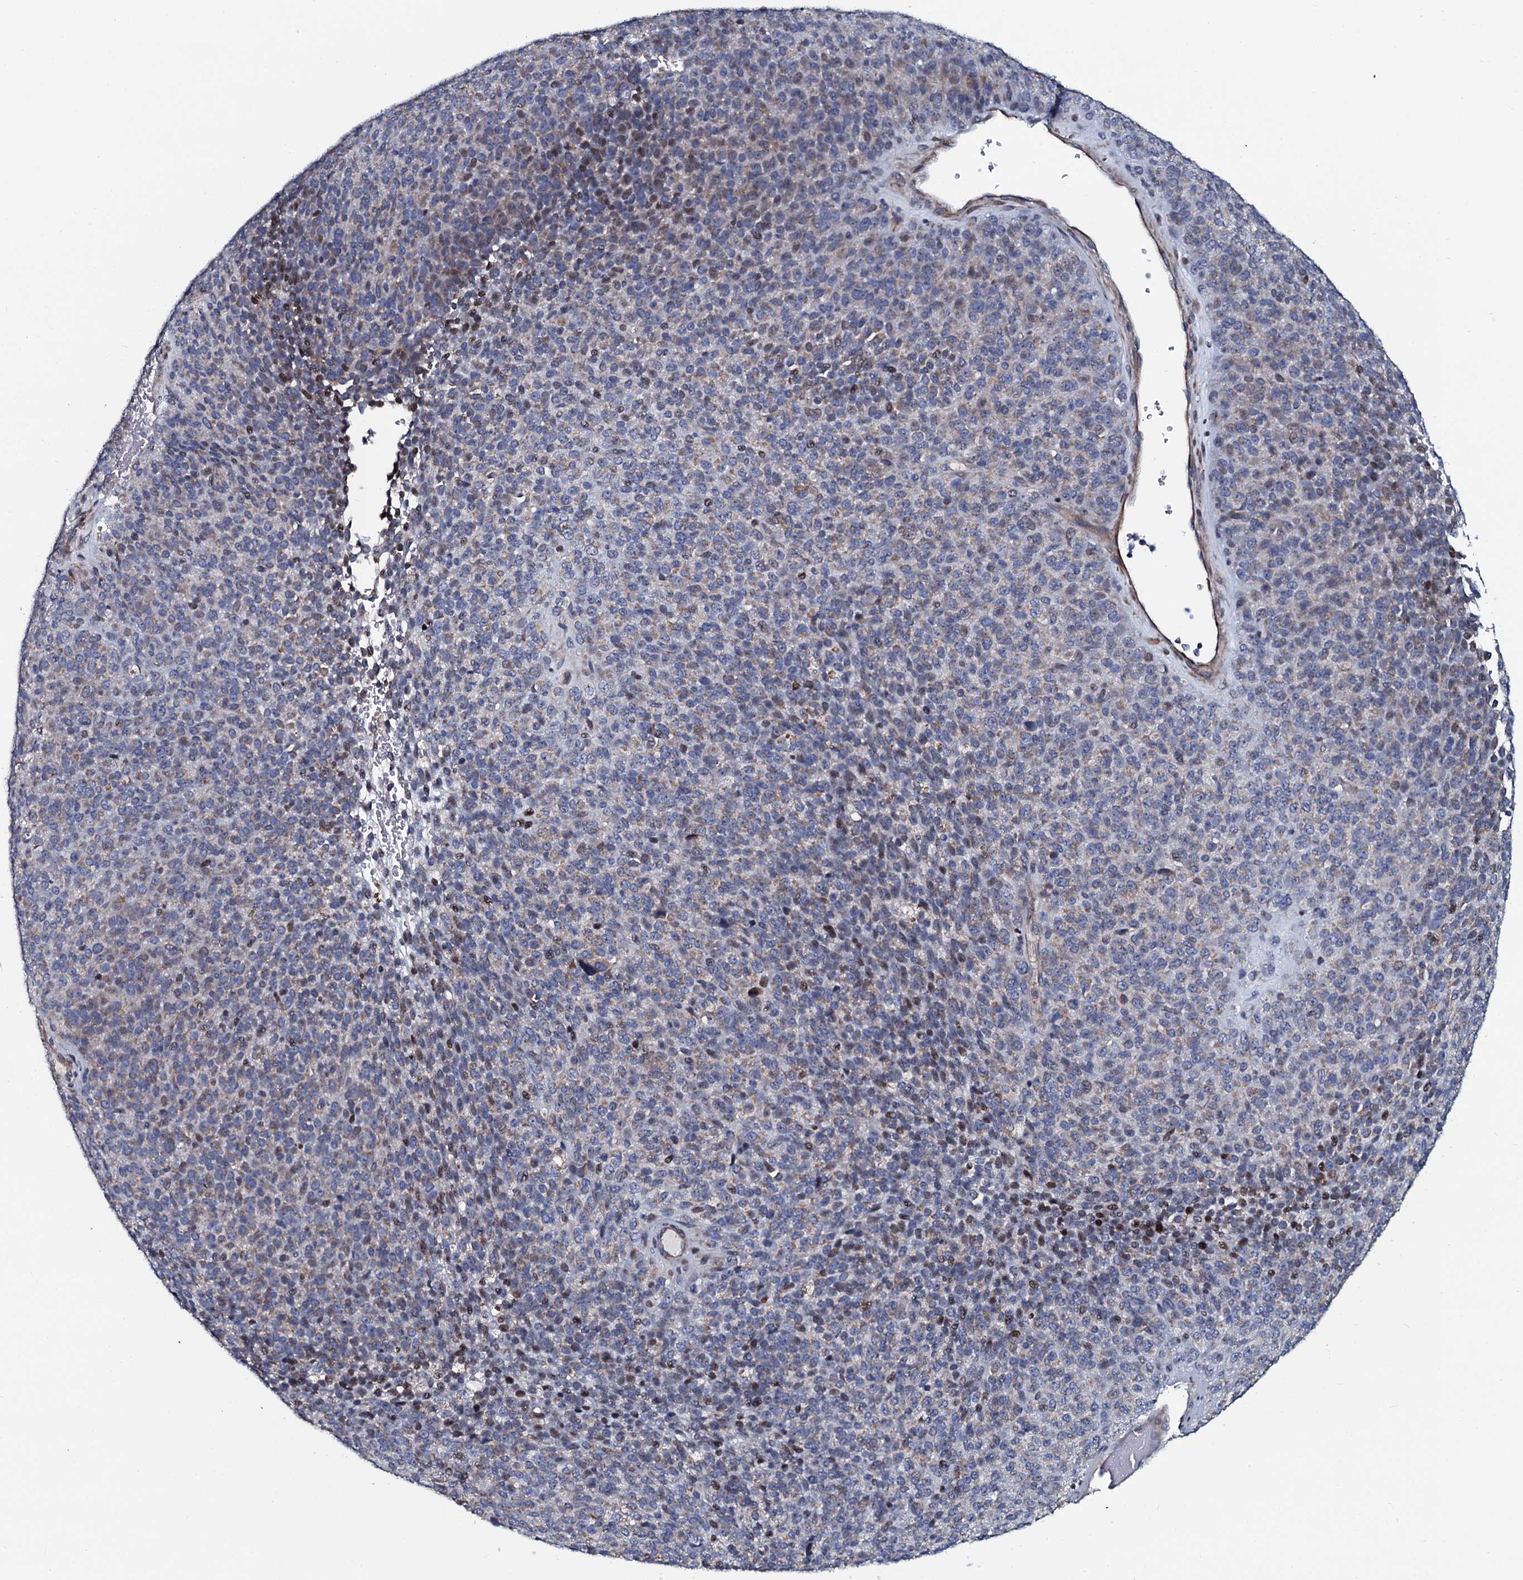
{"staining": {"intensity": "weak", "quantity": "25%-75%", "location": "cytoplasmic/membranous"}, "tissue": "melanoma", "cell_type": "Tumor cells", "image_type": "cancer", "snomed": [{"axis": "morphology", "description": "Malignant melanoma, Metastatic site"}, {"axis": "topography", "description": "Brain"}], "caption": "Immunohistochemical staining of human malignant melanoma (metastatic site) shows low levels of weak cytoplasmic/membranous protein positivity in approximately 25%-75% of tumor cells.", "gene": "KCTD4", "patient": {"sex": "female", "age": 56}}